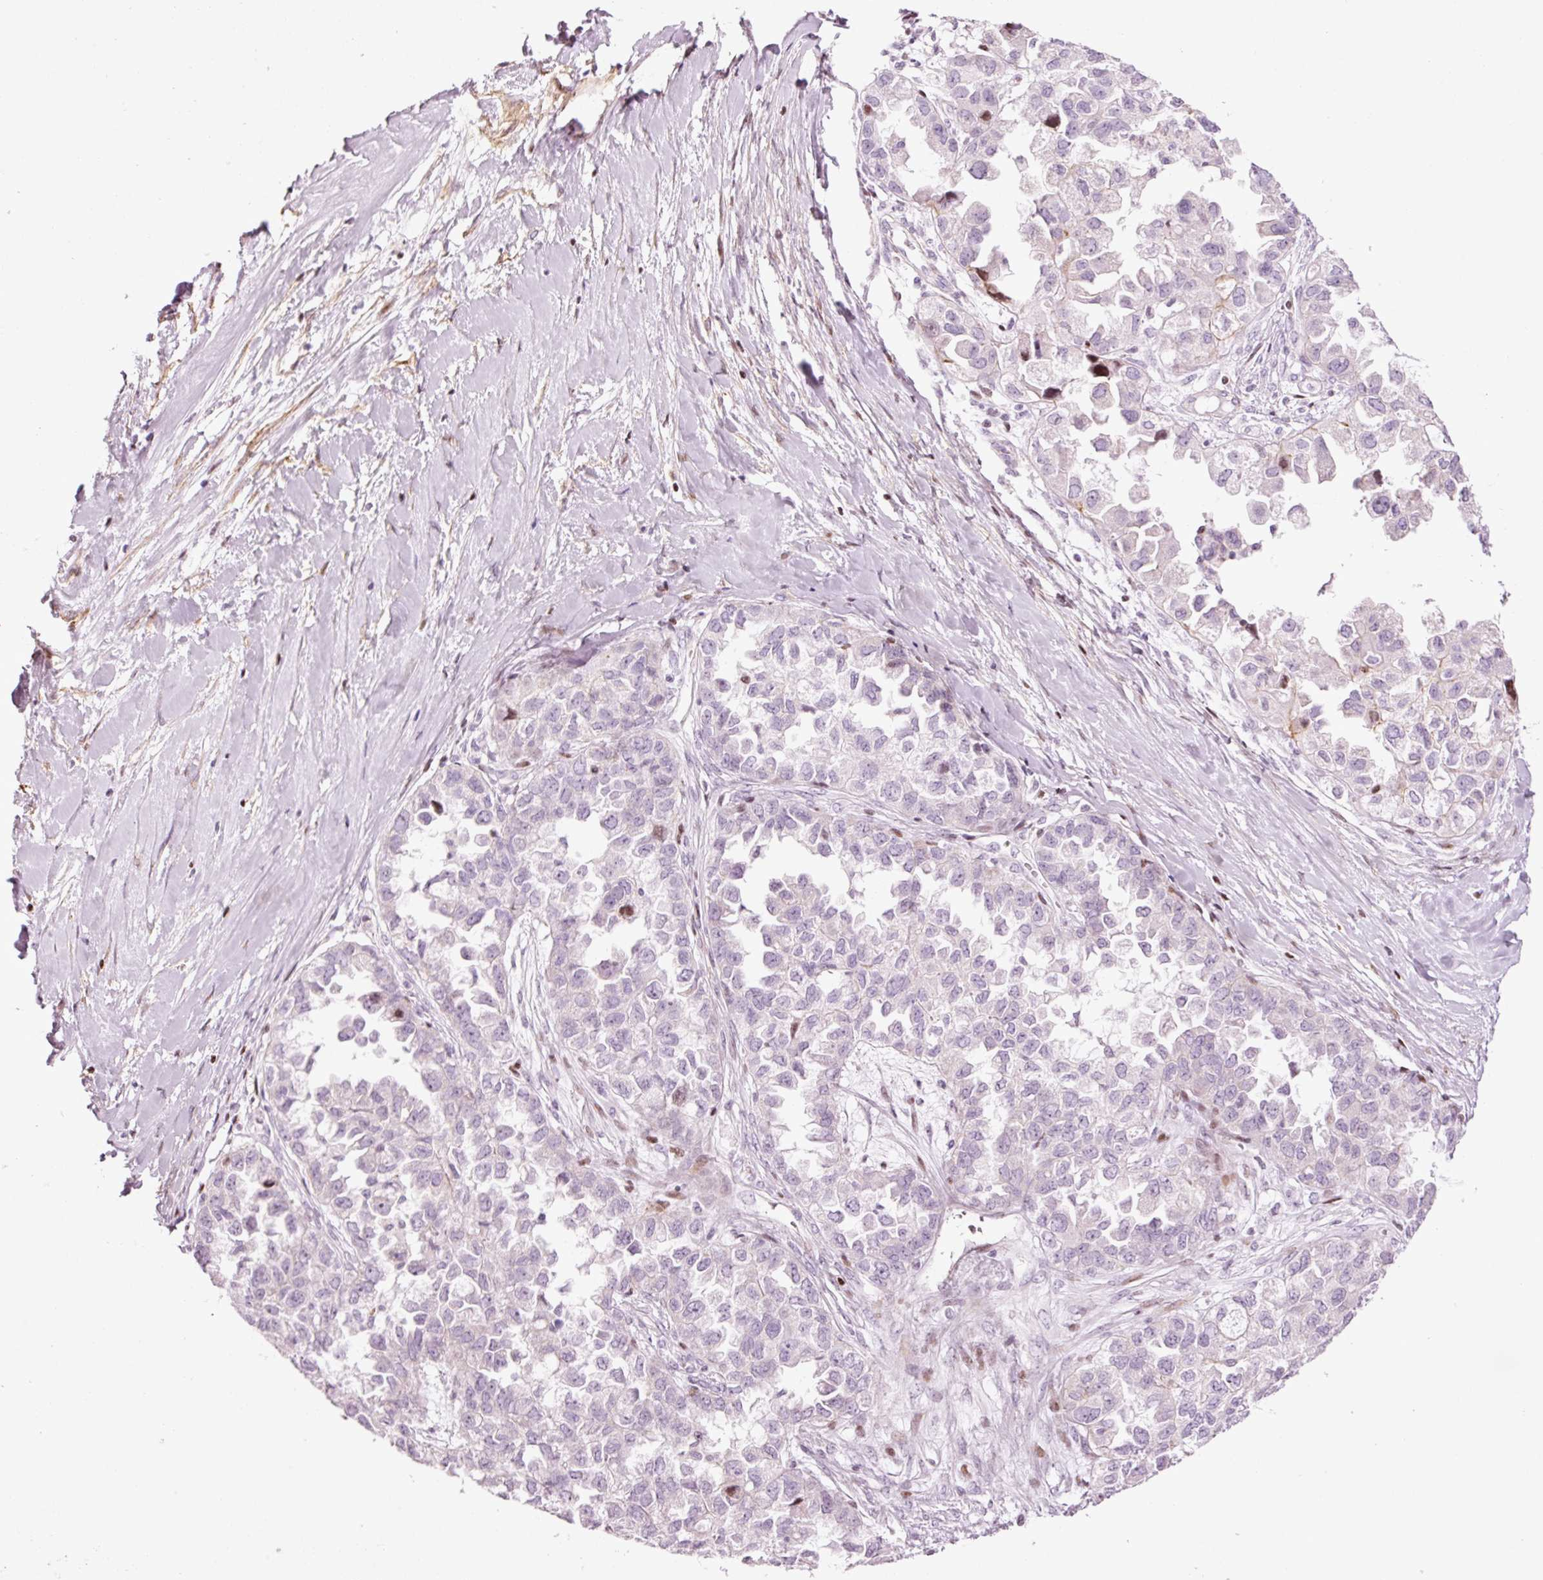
{"staining": {"intensity": "negative", "quantity": "none", "location": "none"}, "tissue": "ovarian cancer", "cell_type": "Tumor cells", "image_type": "cancer", "snomed": [{"axis": "morphology", "description": "Cystadenocarcinoma, serous, NOS"}, {"axis": "topography", "description": "Ovary"}], "caption": "A photomicrograph of serous cystadenocarcinoma (ovarian) stained for a protein exhibits no brown staining in tumor cells.", "gene": "ANKRD20A1", "patient": {"sex": "female", "age": 84}}